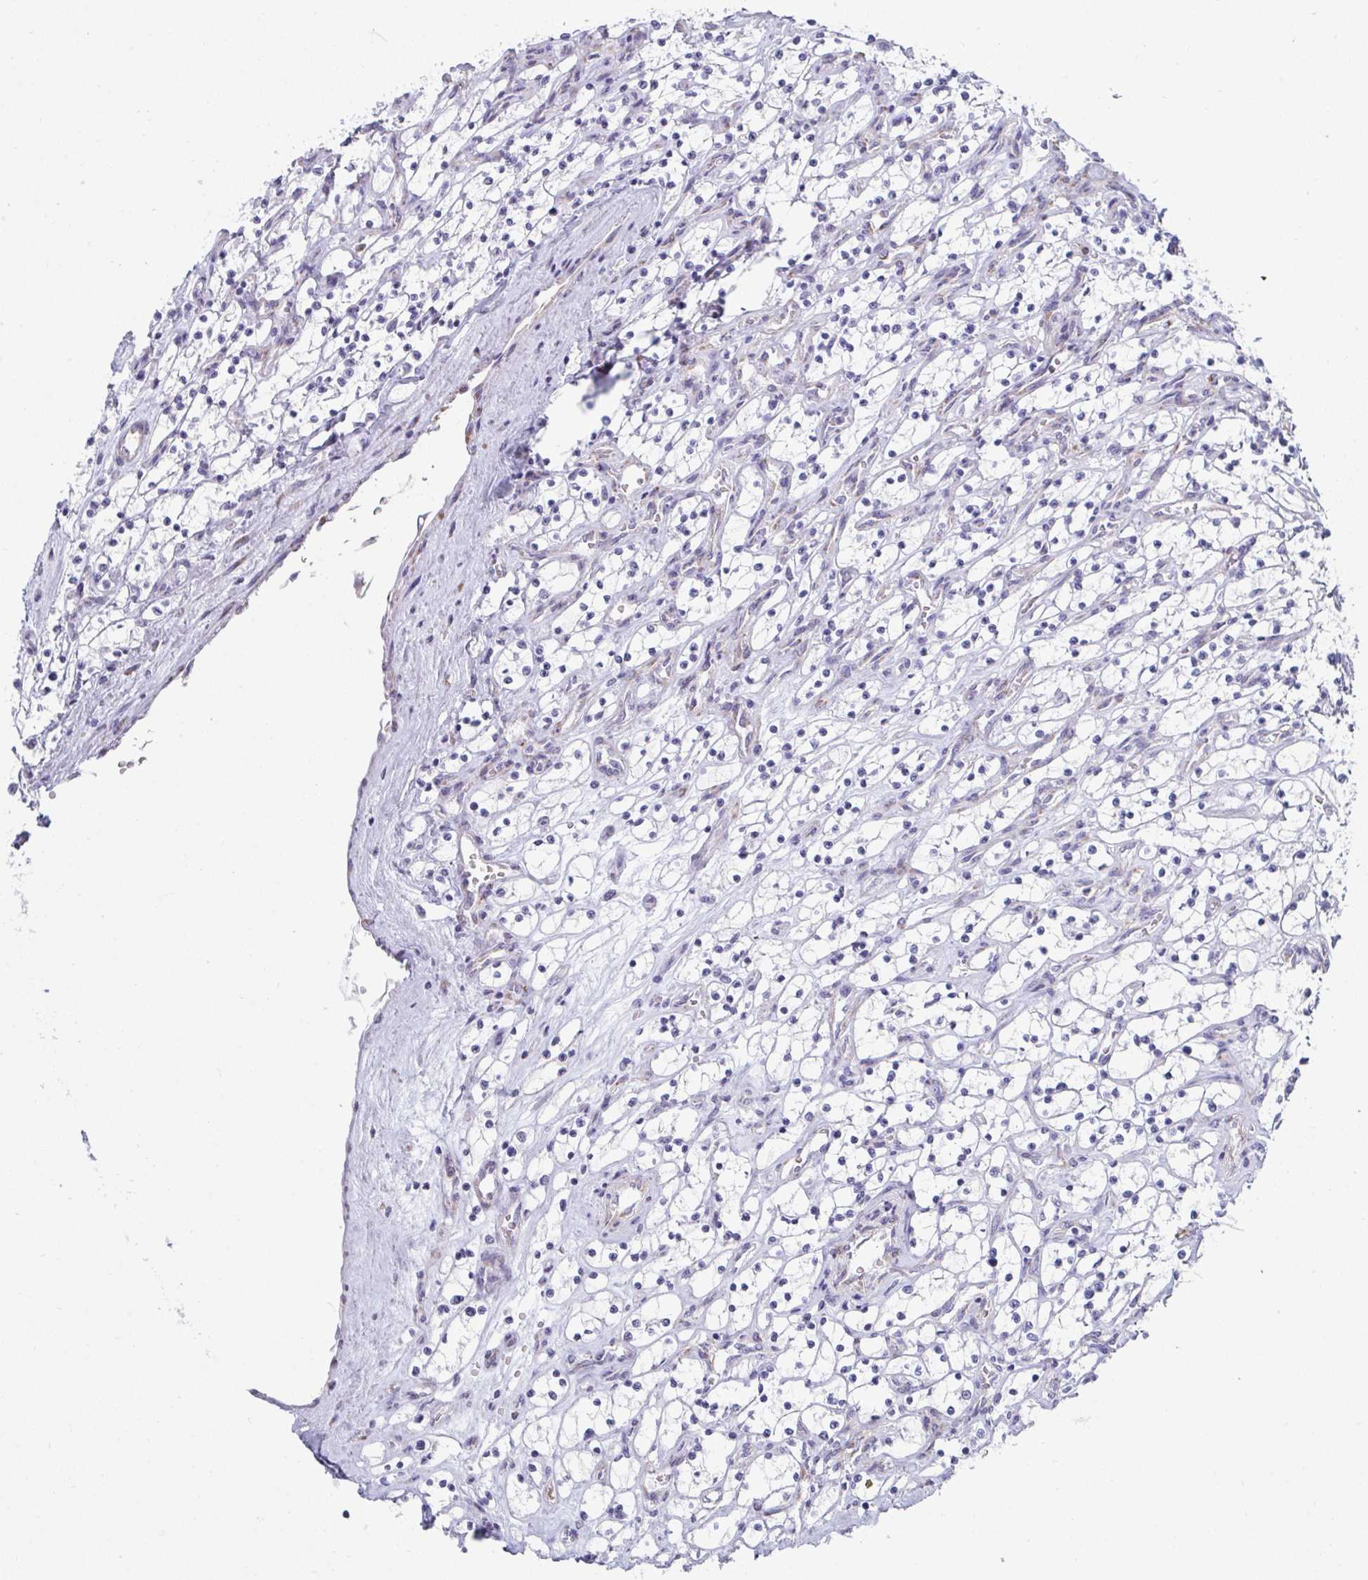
{"staining": {"intensity": "negative", "quantity": "none", "location": "none"}, "tissue": "renal cancer", "cell_type": "Tumor cells", "image_type": "cancer", "snomed": [{"axis": "morphology", "description": "Adenocarcinoma, NOS"}, {"axis": "topography", "description": "Kidney"}], "caption": "A high-resolution histopathology image shows IHC staining of renal cancer, which reveals no significant positivity in tumor cells. The staining was performed using DAB to visualize the protein expression in brown, while the nuclei were stained in blue with hematoxylin (Magnification: 20x).", "gene": "SHROOM1", "patient": {"sex": "female", "age": 69}}